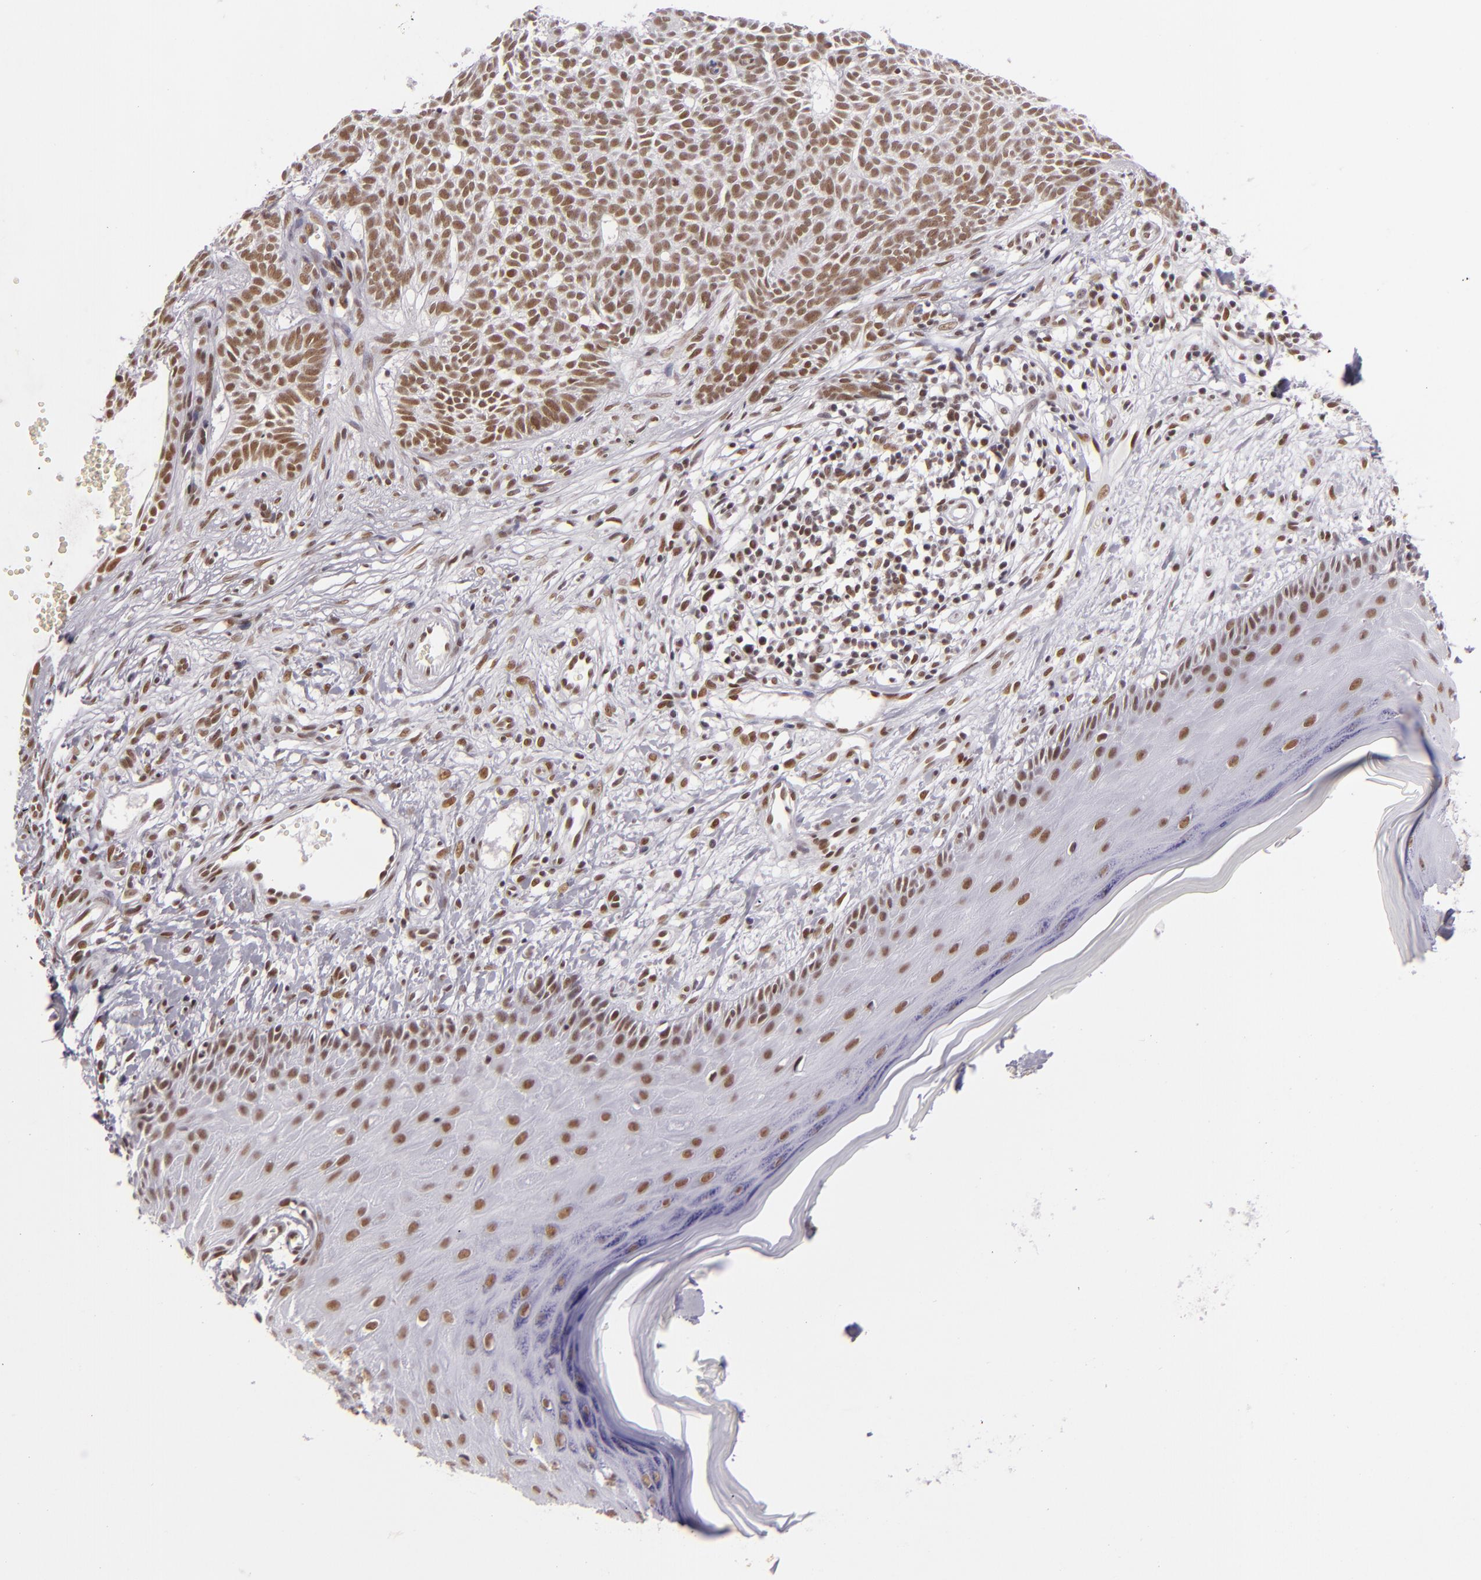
{"staining": {"intensity": "moderate", "quantity": ">75%", "location": "nuclear"}, "tissue": "skin cancer", "cell_type": "Tumor cells", "image_type": "cancer", "snomed": [{"axis": "morphology", "description": "Basal cell carcinoma"}, {"axis": "topography", "description": "Skin"}], "caption": "An immunohistochemistry histopathology image of tumor tissue is shown. Protein staining in brown shows moderate nuclear positivity in skin cancer within tumor cells.", "gene": "BRD8", "patient": {"sex": "male", "age": 75}}